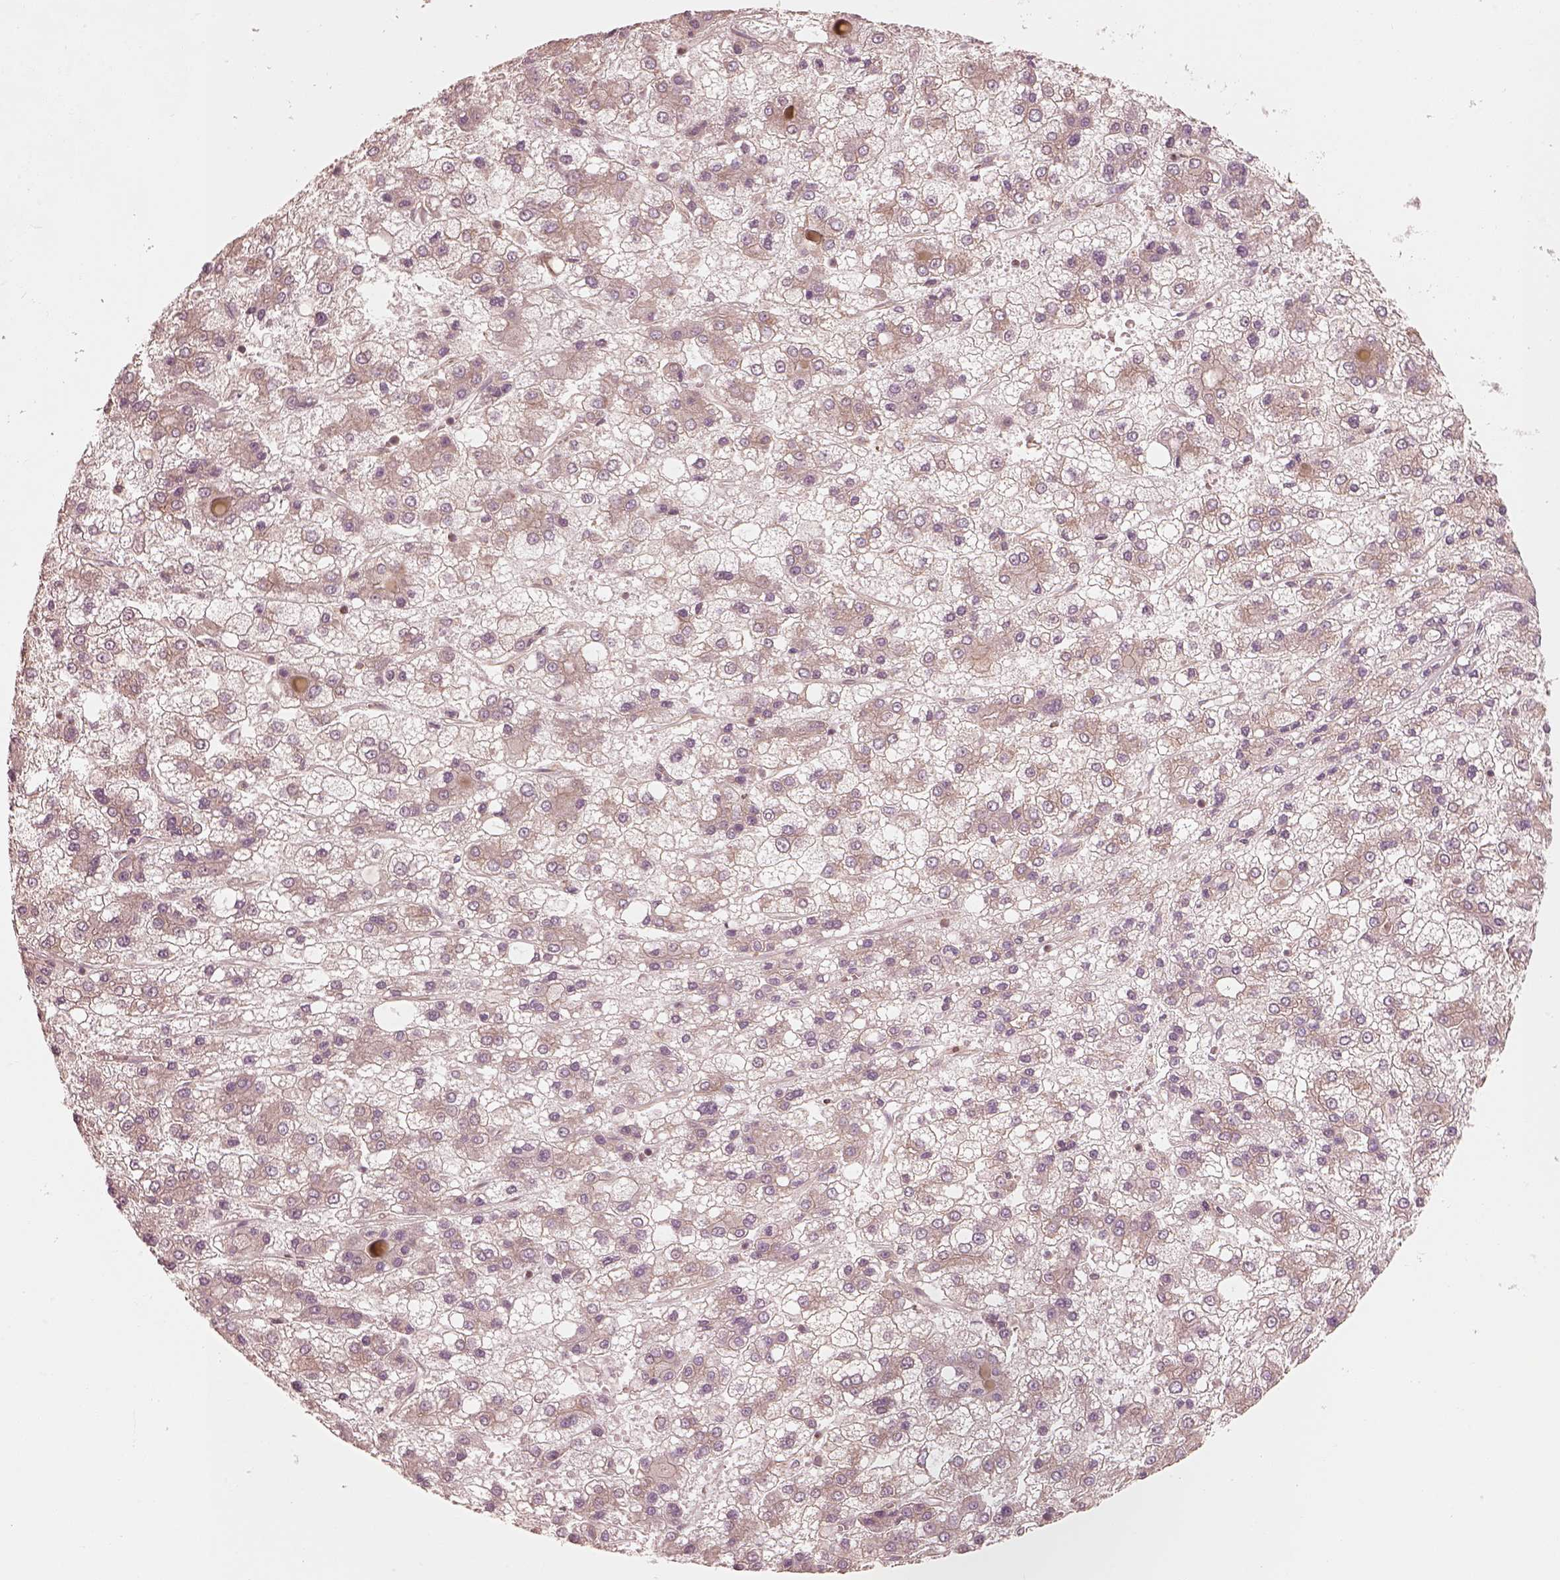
{"staining": {"intensity": "weak", "quantity": ">75%", "location": "cytoplasmic/membranous"}, "tissue": "liver cancer", "cell_type": "Tumor cells", "image_type": "cancer", "snomed": [{"axis": "morphology", "description": "Carcinoma, Hepatocellular, NOS"}, {"axis": "topography", "description": "Liver"}], "caption": "A low amount of weak cytoplasmic/membranous staining is appreciated in about >75% of tumor cells in liver cancer (hepatocellular carcinoma) tissue.", "gene": "CNOT2", "patient": {"sex": "male", "age": 73}}